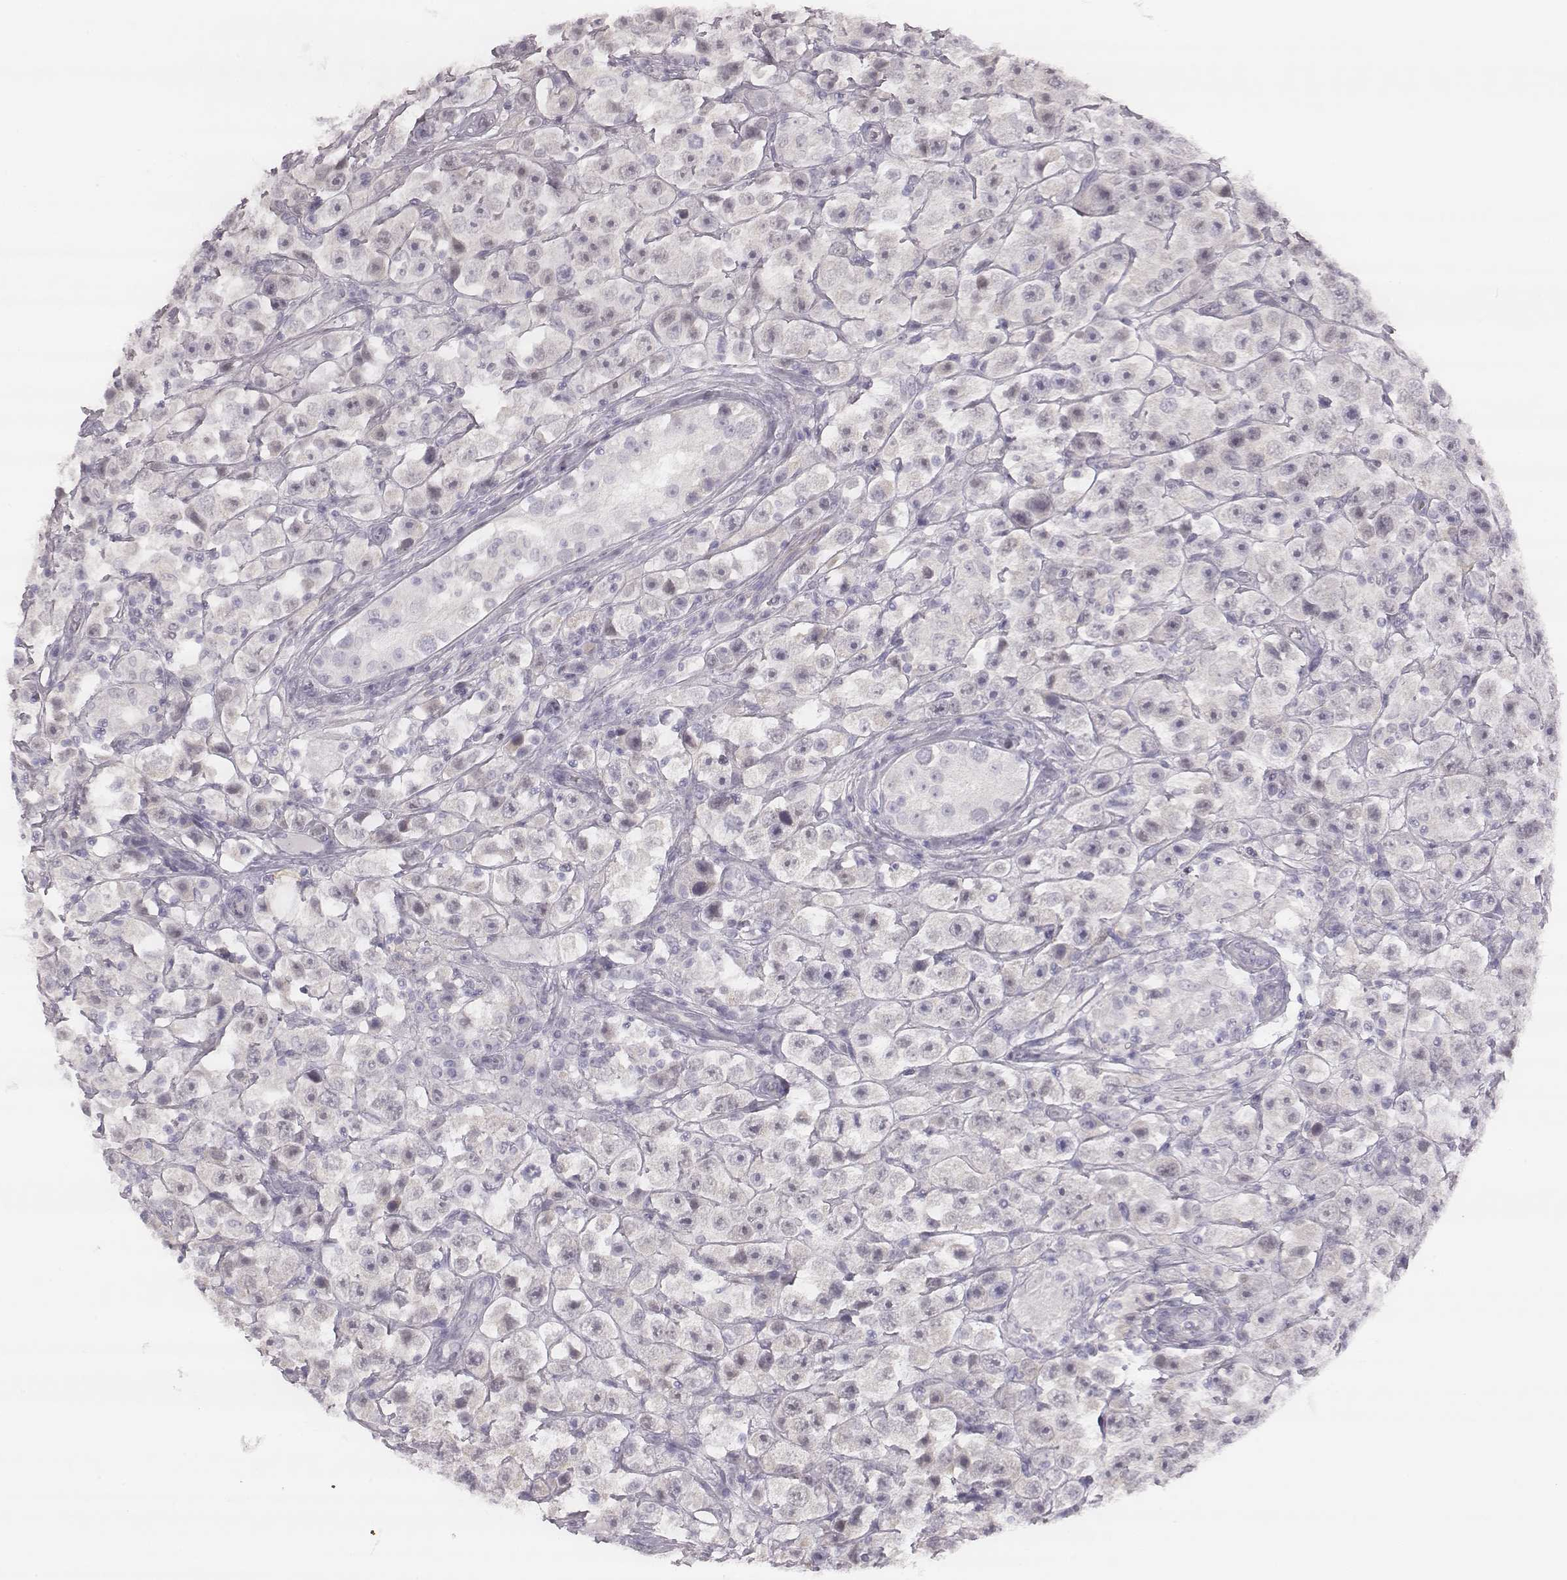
{"staining": {"intensity": "negative", "quantity": "none", "location": "none"}, "tissue": "testis cancer", "cell_type": "Tumor cells", "image_type": "cancer", "snomed": [{"axis": "morphology", "description": "Seminoma, NOS"}, {"axis": "topography", "description": "Testis"}], "caption": "Tumor cells show no significant protein positivity in testis seminoma.", "gene": "KCNJ12", "patient": {"sex": "male", "age": 45}}